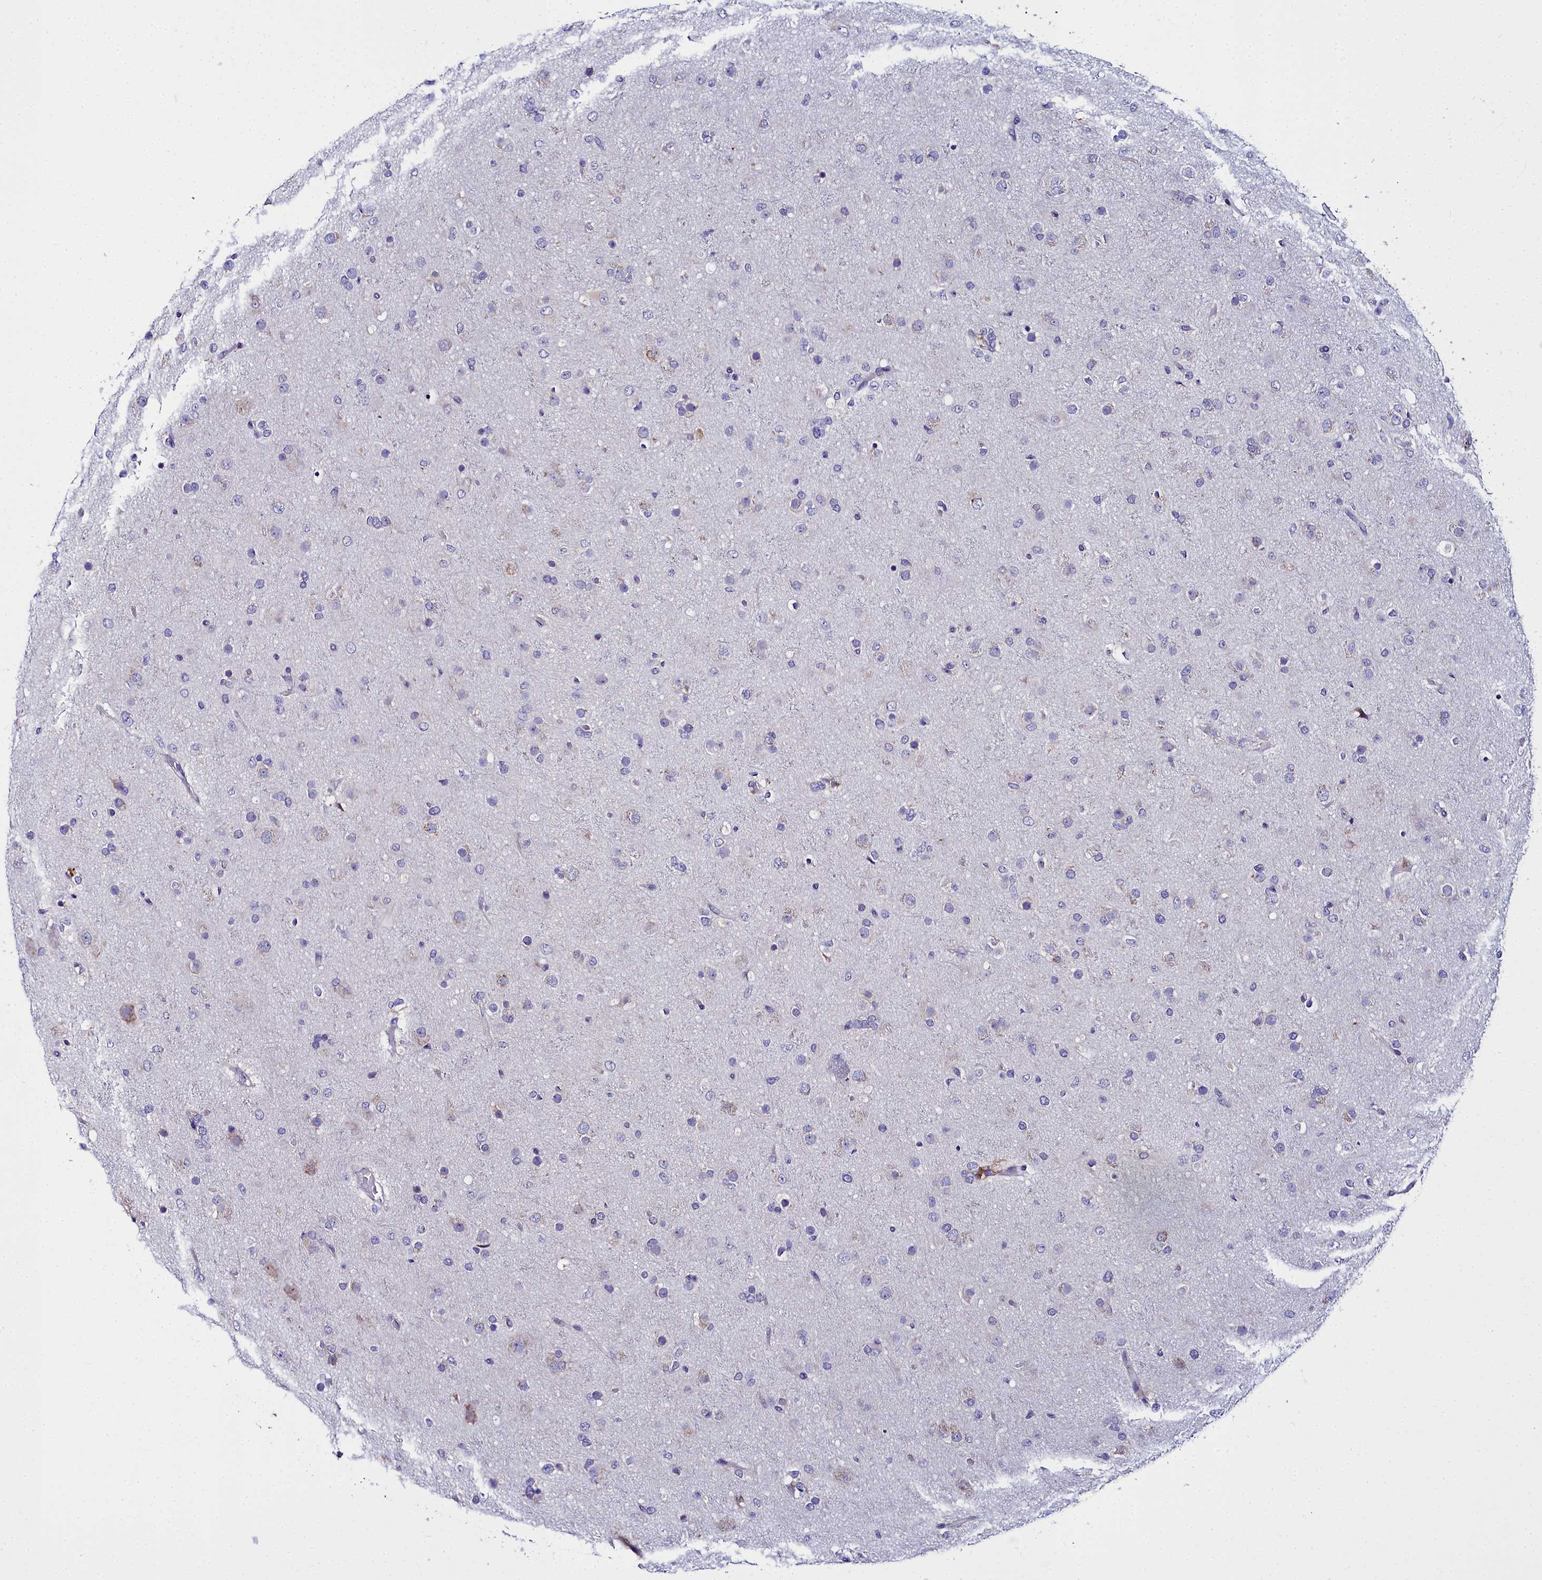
{"staining": {"intensity": "negative", "quantity": "none", "location": "none"}, "tissue": "glioma", "cell_type": "Tumor cells", "image_type": "cancer", "snomed": [{"axis": "morphology", "description": "Glioma, malignant, Low grade"}, {"axis": "topography", "description": "Brain"}], "caption": "An immunohistochemistry (IHC) image of glioma is shown. There is no staining in tumor cells of glioma.", "gene": "ELAPOR2", "patient": {"sex": "male", "age": 65}}